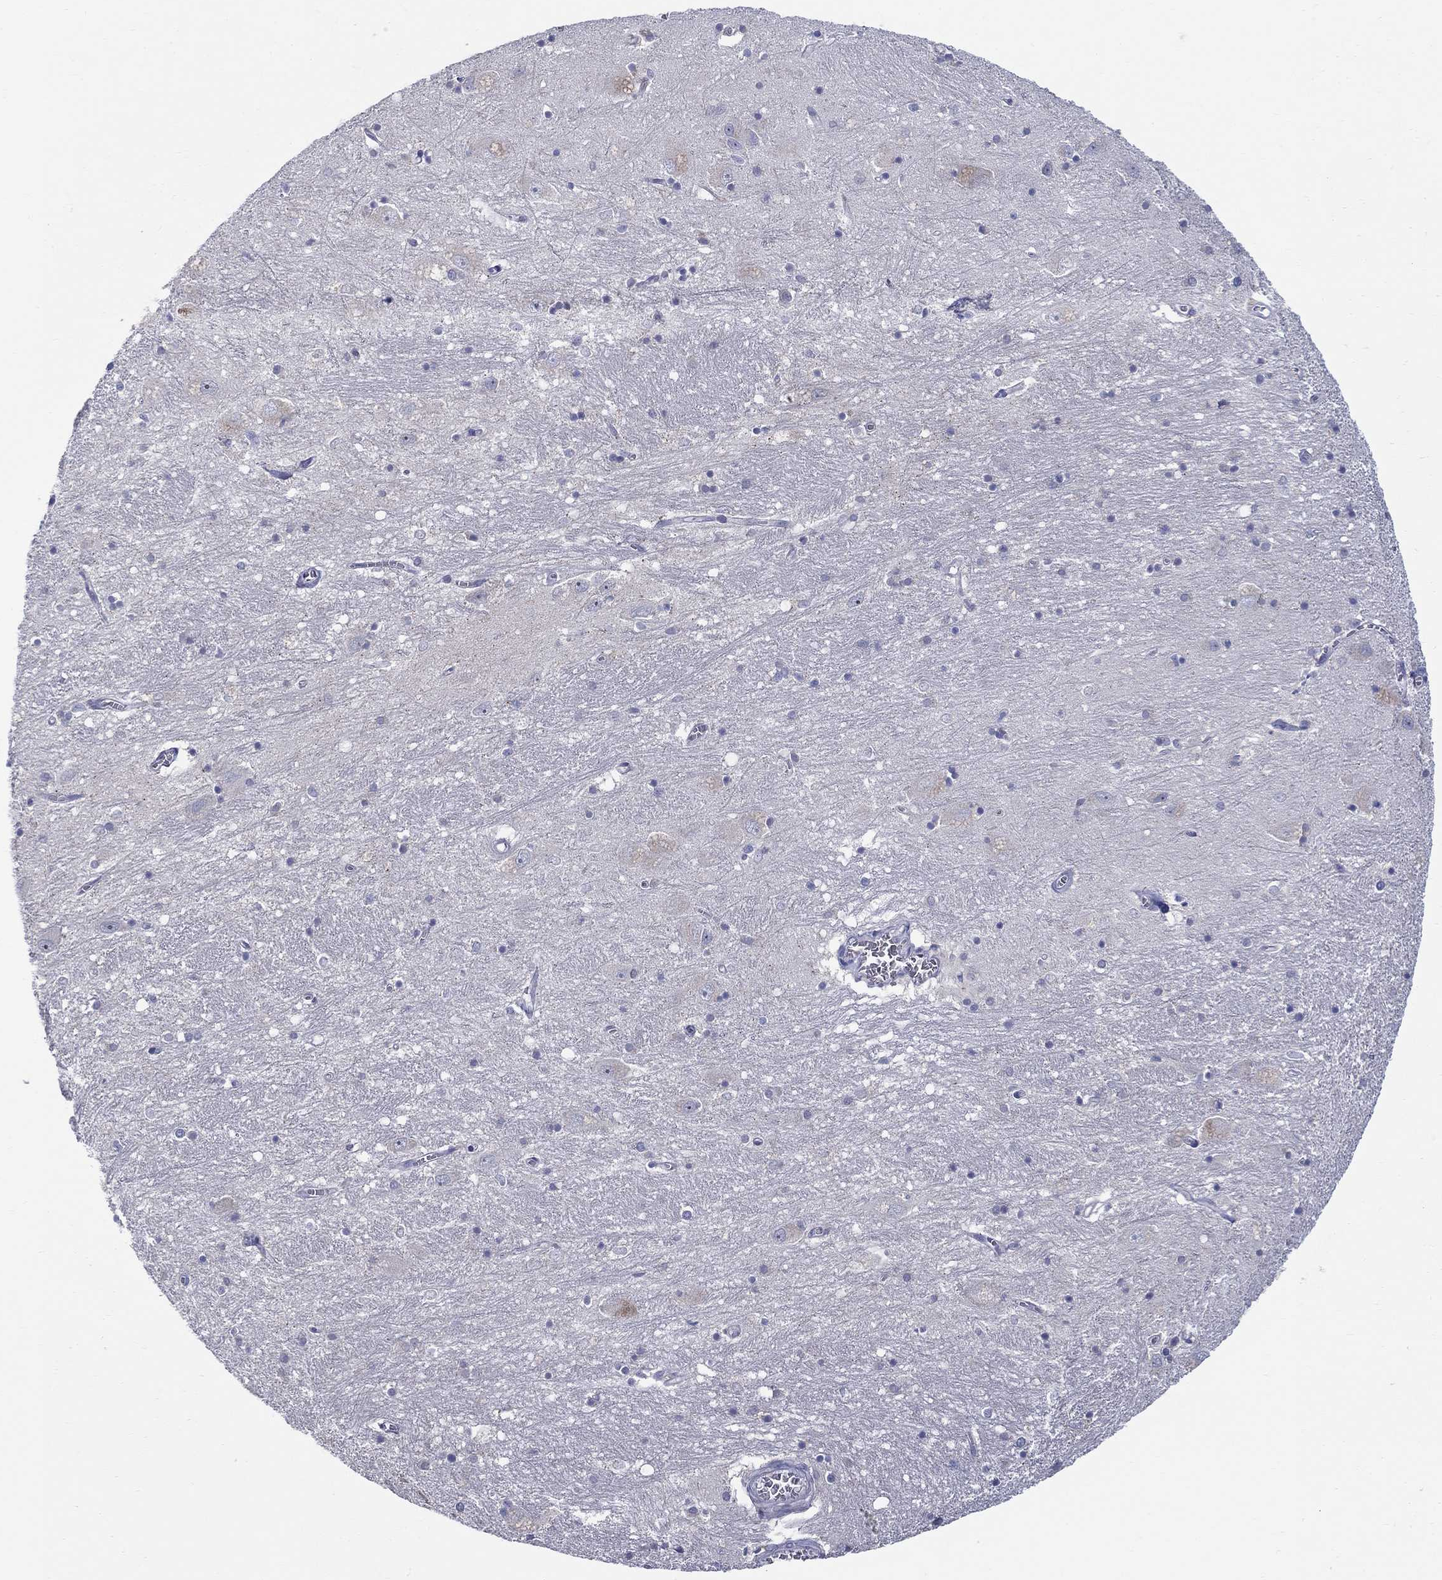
{"staining": {"intensity": "negative", "quantity": "none", "location": "none"}, "tissue": "caudate", "cell_type": "Glial cells", "image_type": "normal", "snomed": [{"axis": "morphology", "description": "Normal tissue, NOS"}, {"axis": "topography", "description": "Lateral ventricle wall"}], "caption": "Glial cells are negative for brown protein staining in benign caudate.", "gene": "QRFPR", "patient": {"sex": "male", "age": 54}}